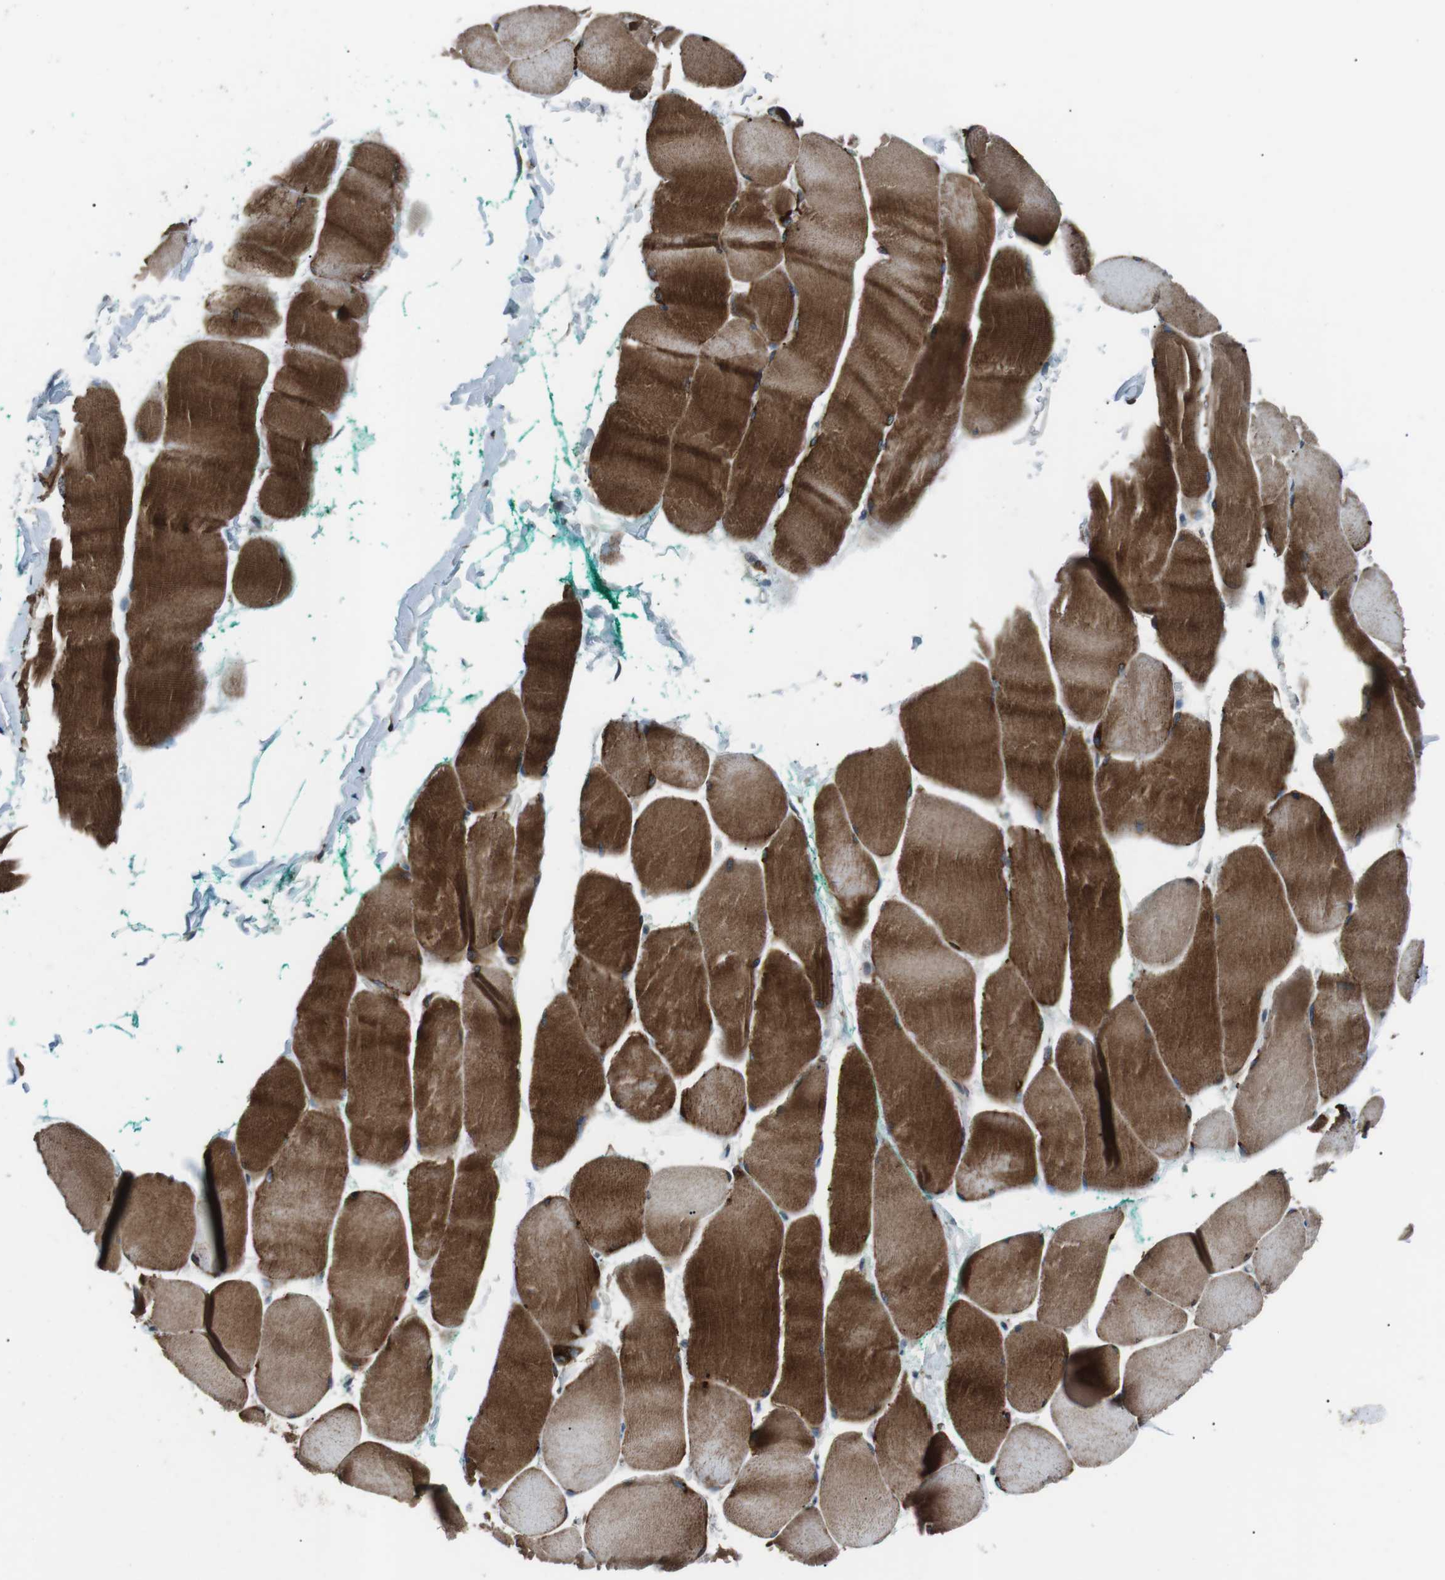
{"staining": {"intensity": "strong", "quantity": ">75%", "location": "cytoplasmic/membranous"}, "tissue": "skeletal muscle", "cell_type": "Myocytes", "image_type": "normal", "snomed": [{"axis": "morphology", "description": "Normal tissue, NOS"}, {"axis": "morphology", "description": "Squamous cell carcinoma, NOS"}, {"axis": "topography", "description": "Skeletal muscle"}], "caption": "Skeletal muscle stained with a brown dye reveals strong cytoplasmic/membranous positive positivity in about >75% of myocytes.", "gene": "NEK7", "patient": {"sex": "male", "age": 51}}